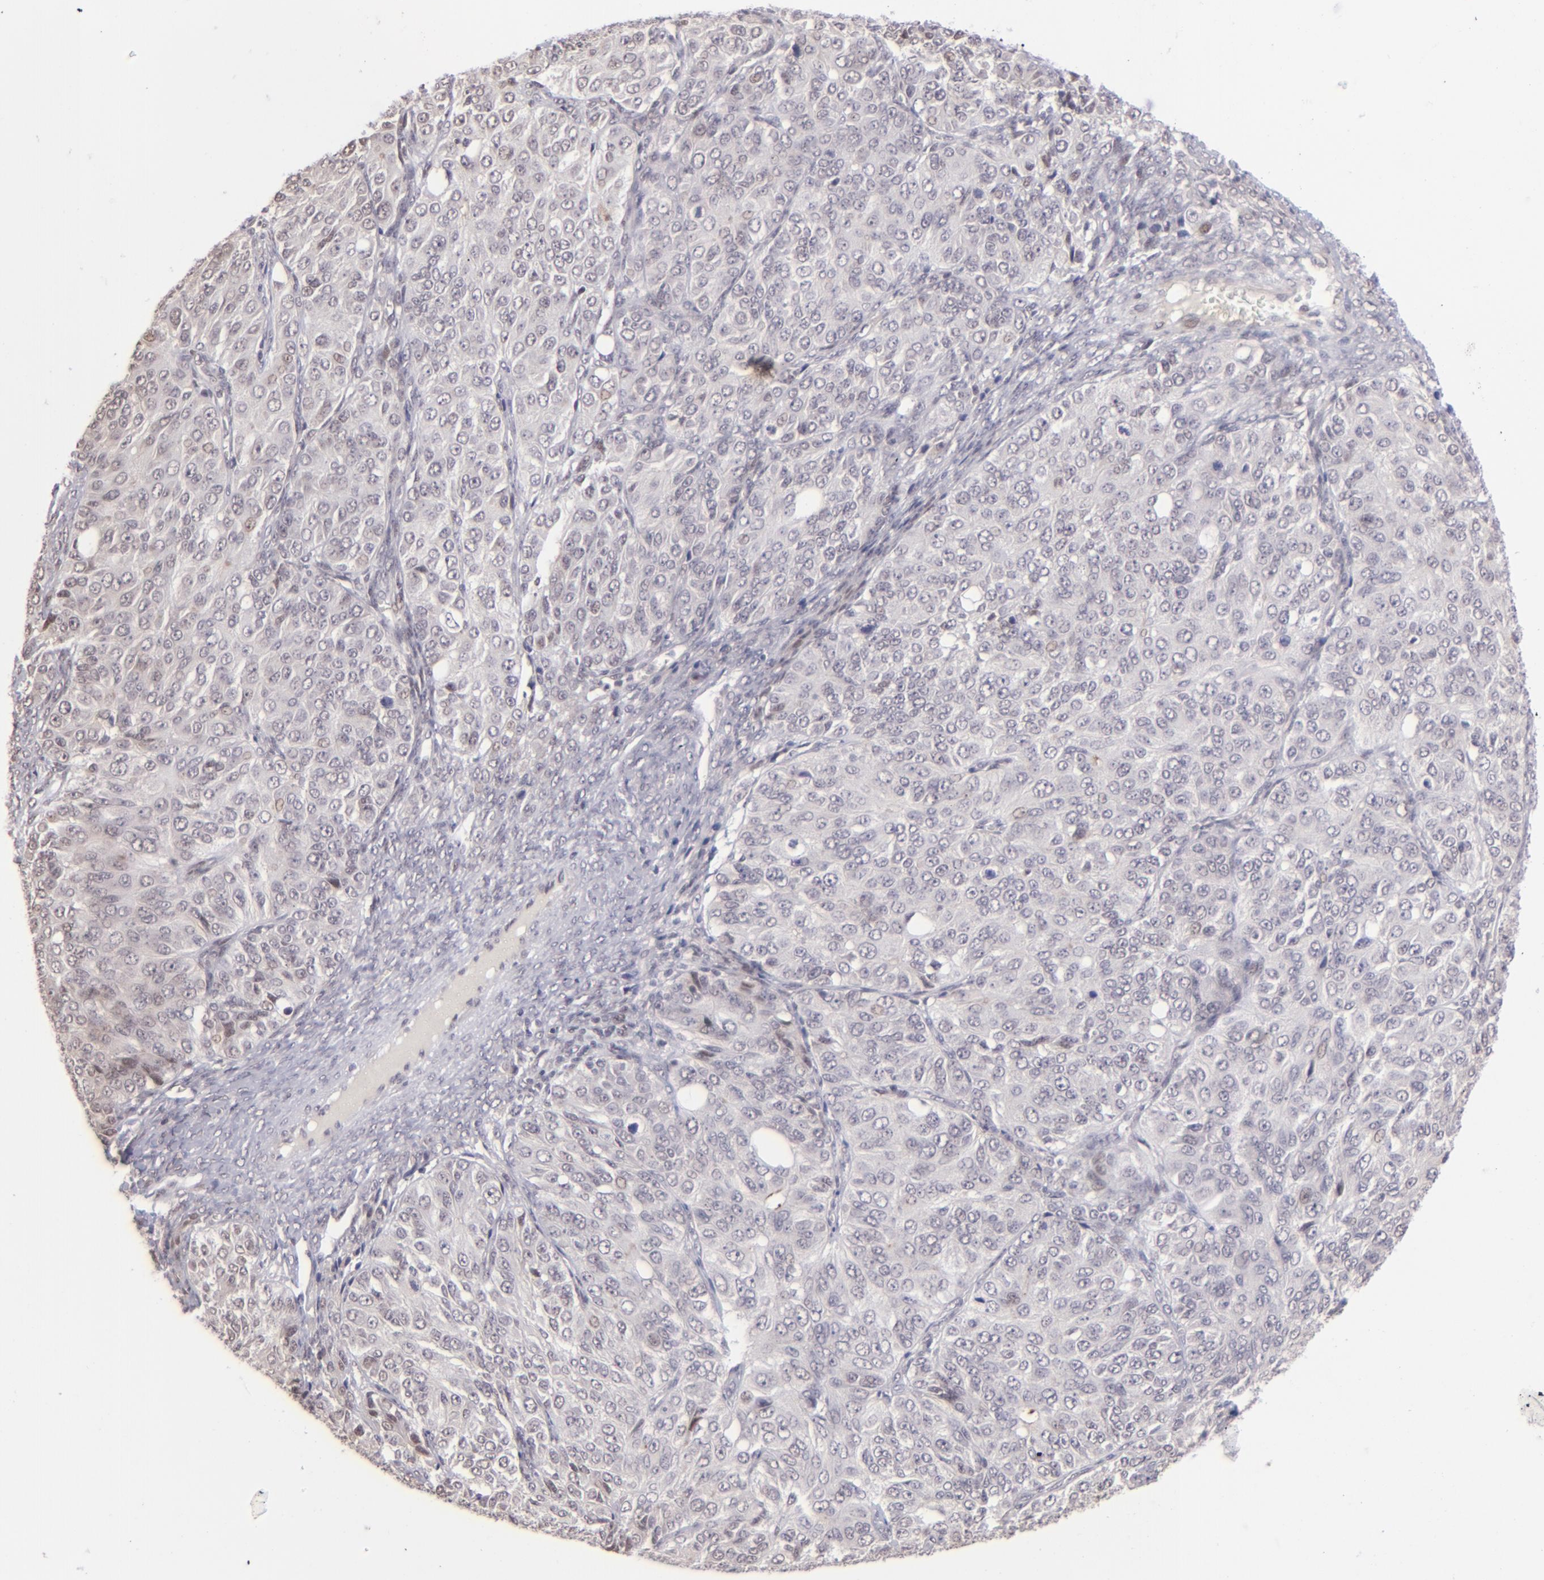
{"staining": {"intensity": "weak", "quantity": "<25%", "location": "nuclear"}, "tissue": "ovarian cancer", "cell_type": "Tumor cells", "image_type": "cancer", "snomed": [{"axis": "morphology", "description": "Carcinoma, endometroid"}, {"axis": "topography", "description": "Ovary"}], "caption": "Ovarian endometroid carcinoma was stained to show a protein in brown. There is no significant positivity in tumor cells. (Stains: DAB immunohistochemistry with hematoxylin counter stain, Microscopy: brightfield microscopy at high magnification).", "gene": "RARB", "patient": {"sex": "female", "age": 51}}